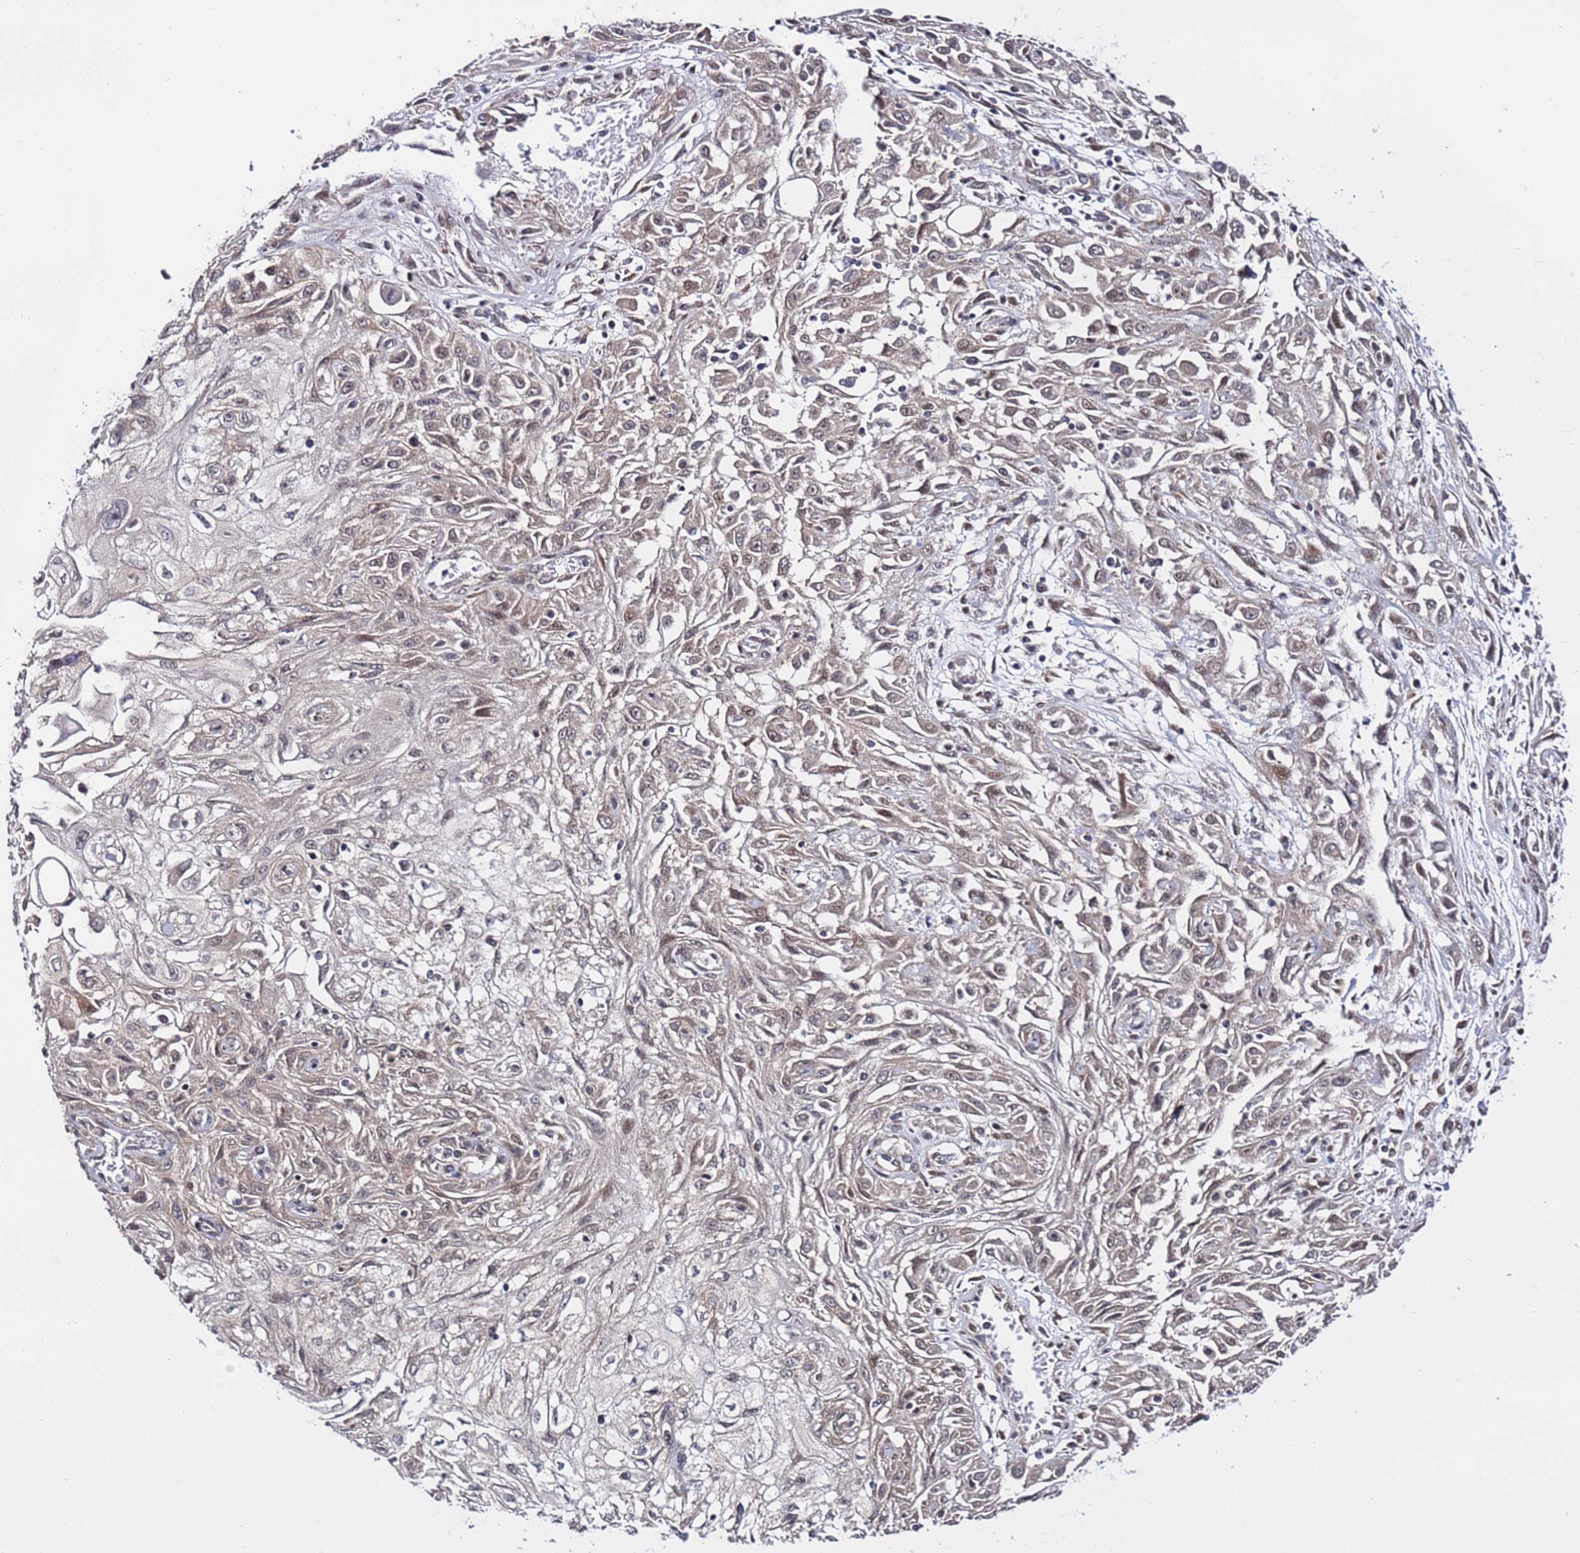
{"staining": {"intensity": "weak", "quantity": "25%-75%", "location": "cytoplasmic/membranous,nuclear"}, "tissue": "skin cancer", "cell_type": "Tumor cells", "image_type": "cancer", "snomed": [{"axis": "morphology", "description": "Squamous cell carcinoma, NOS"}, {"axis": "morphology", "description": "Squamous cell carcinoma, metastatic, NOS"}, {"axis": "topography", "description": "Skin"}, {"axis": "topography", "description": "Lymph node"}], "caption": "Immunohistochemical staining of skin cancer demonstrates weak cytoplasmic/membranous and nuclear protein expression in approximately 25%-75% of tumor cells.", "gene": "POLR2D", "patient": {"sex": "male", "age": 75}}